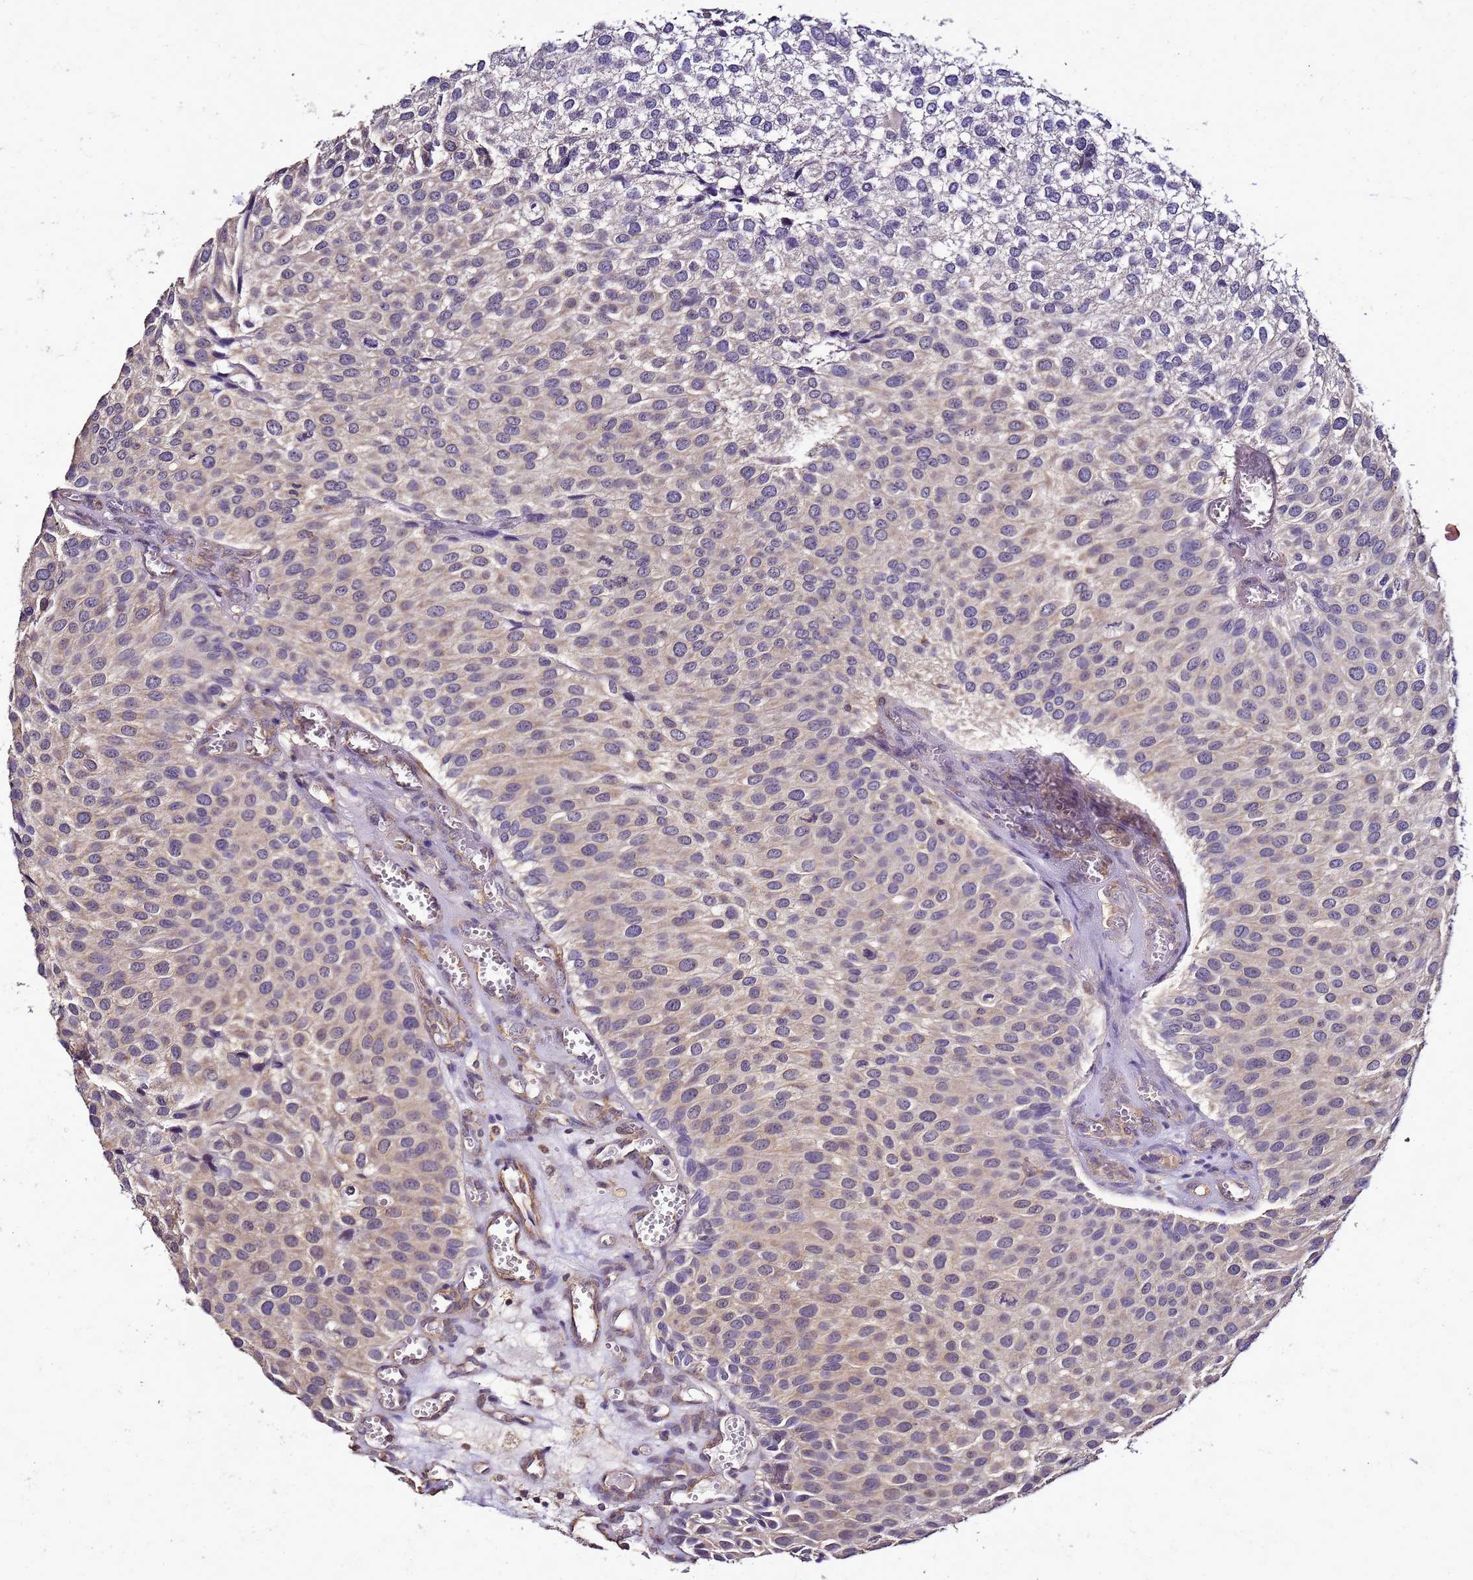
{"staining": {"intensity": "weak", "quantity": "25%-75%", "location": "cytoplasmic/membranous"}, "tissue": "urothelial cancer", "cell_type": "Tumor cells", "image_type": "cancer", "snomed": [{"axis": "morphology", "description": "Urothelial carcinoma, Low grade"}, {"axis": "topography", "description": "Urinary bladder"}], "caption": "Urothelial cancer tissue reveals weak cytoplasmic/membranous staining in about 25%-75% of tumor cells Using DAB (3,3'-diaminobenzidine) (brown) and hematoxylin (blue) stains, captured at high magnification using brightfield microscopy.", "gene": "ENOPH1", "patient": {"sex": "male", "age": 88}}